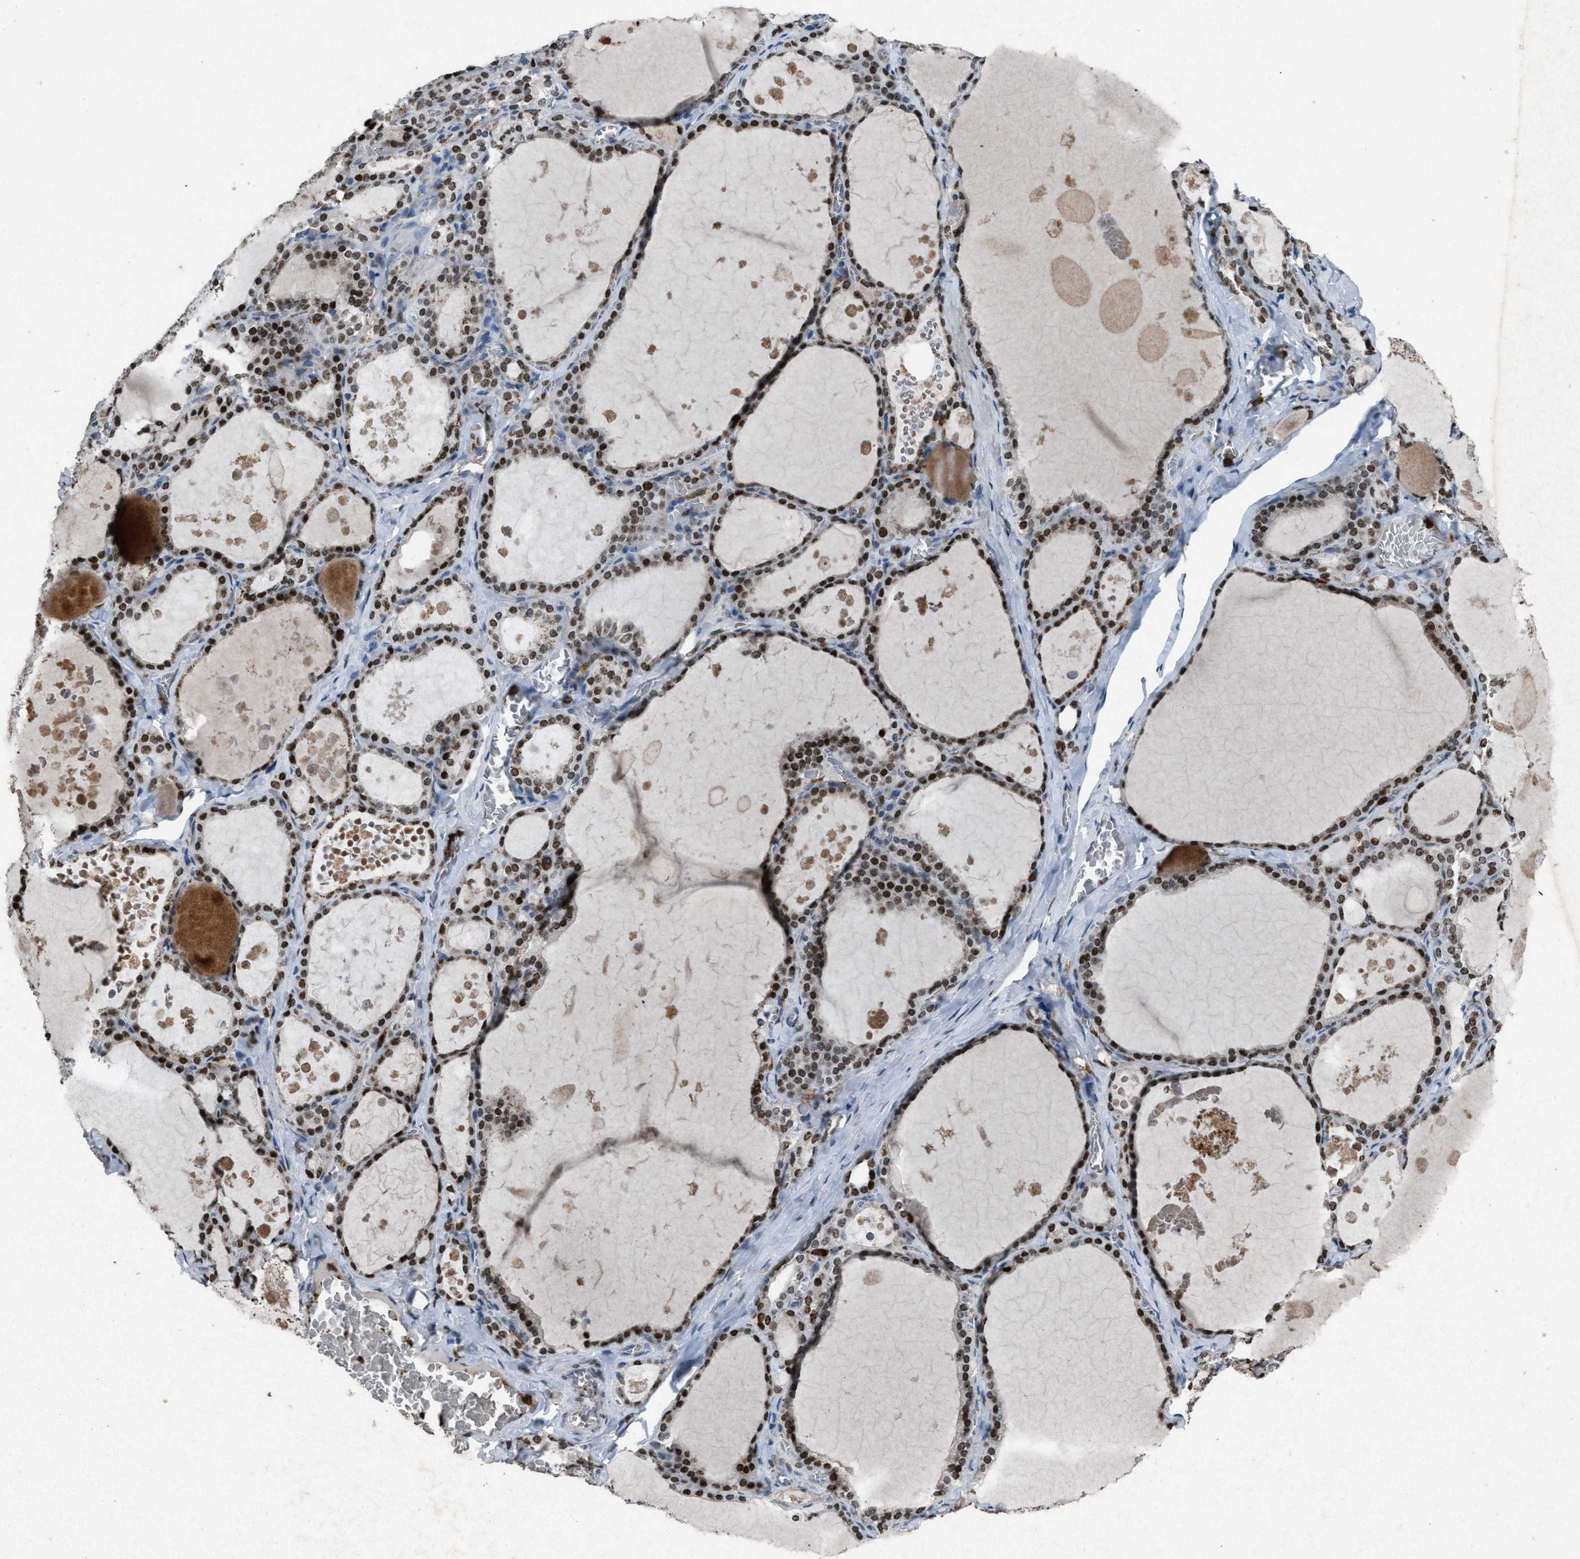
{"staining": {"intensity": "moderate", "quantity": ">75%", "location": "nuclear"}, "tissue": "thyroid gland", "cell_type": "Glandular cells", "image_type": "normal", "snomed": [{"axis": "morphology", "description": "Normal tissue, NOS"}, {"axis": "topography", "description": "Thyroid gland"}], "caption": "Thyroid gland stained for a protein (brown) displays moderate nuclear positive positivity in about >75% of glandular cells.", "gene": "FCER1G", "patient": {"sex": "male", "age": 56}}